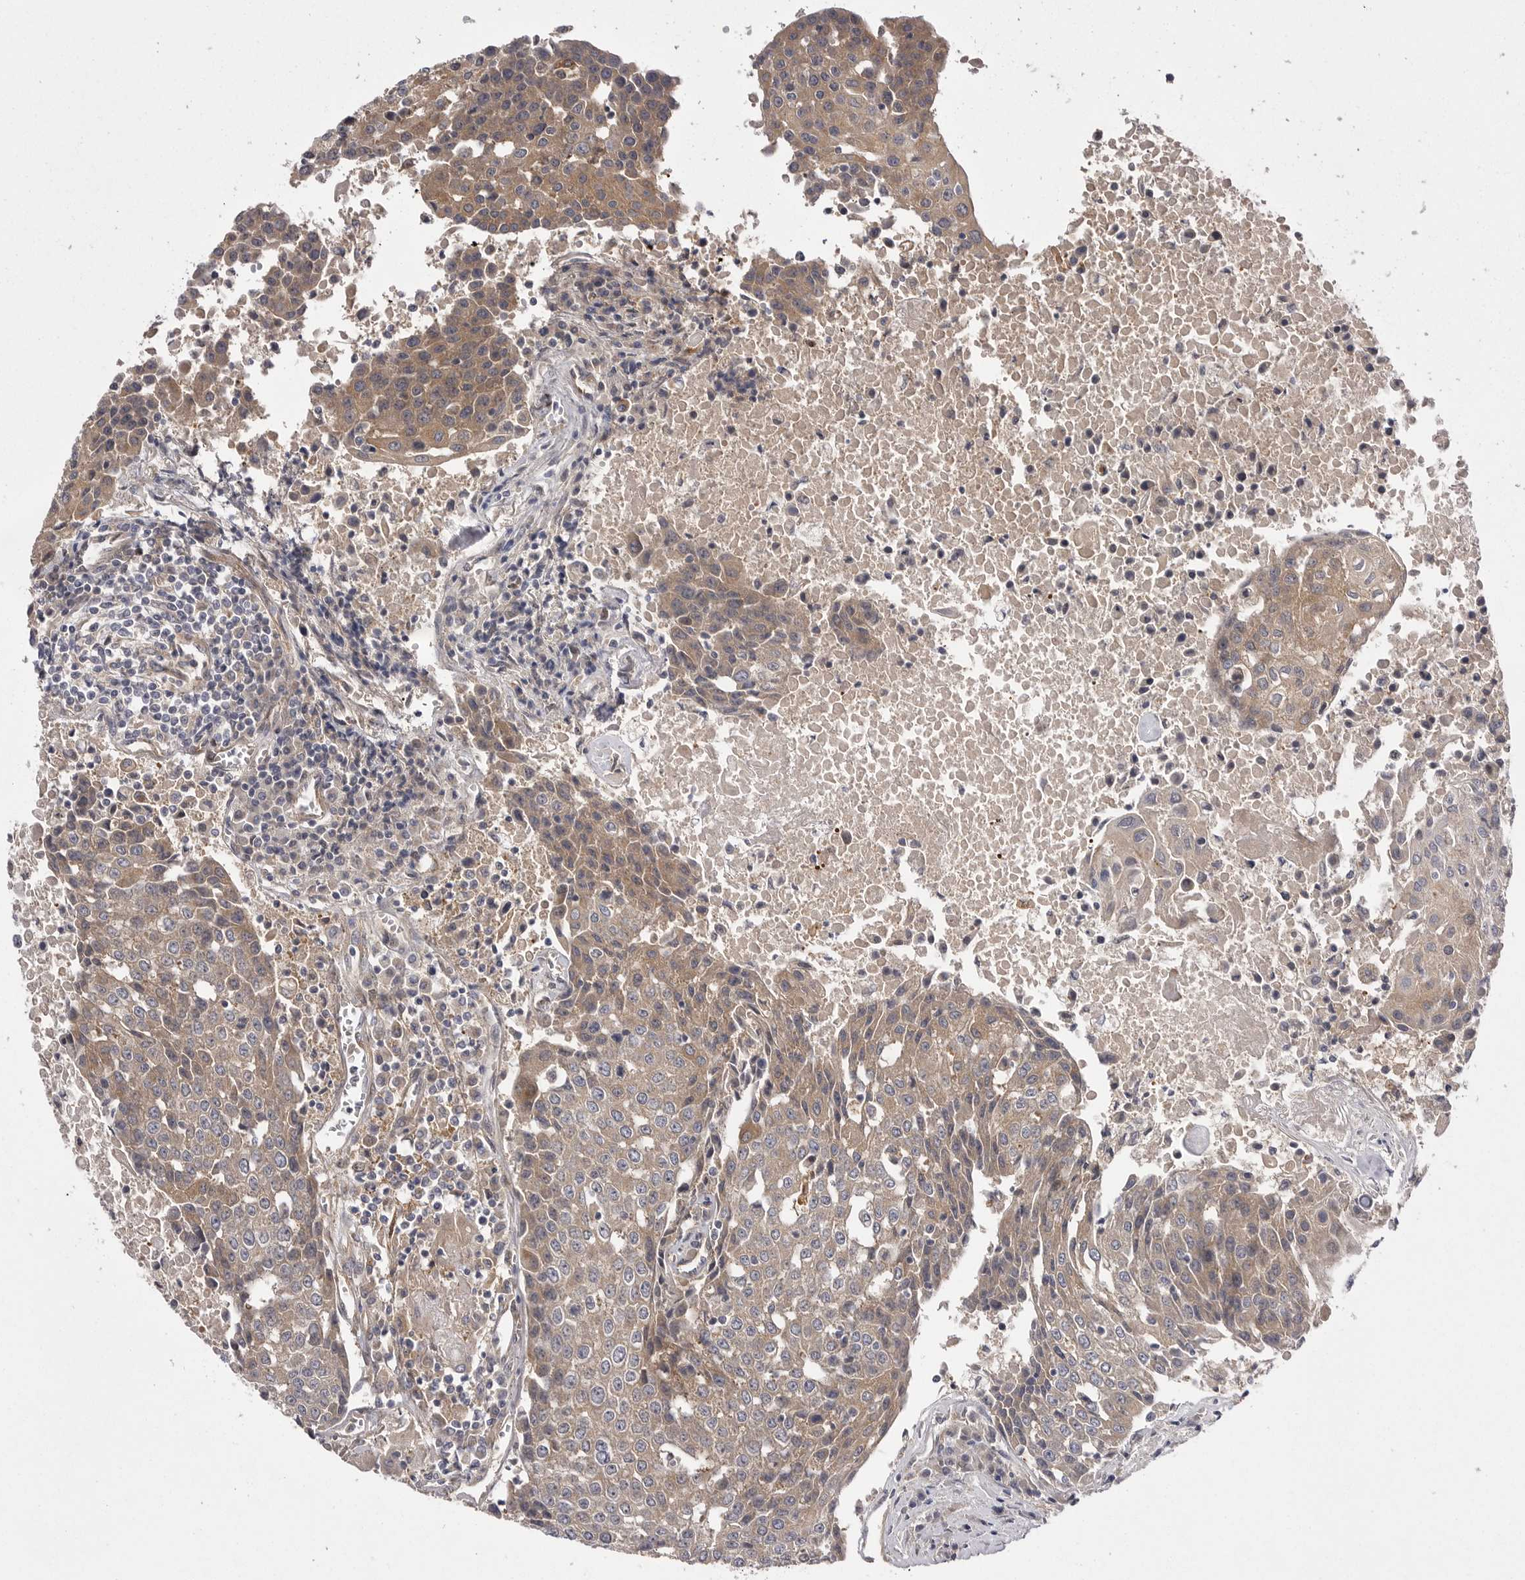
{"staining": {"intensity": "weak", "quantity": "25%-75%", "location": "cytoplasmic/membranous"}, "tissue": "urothelial cancer", "cell_type": "Tumor cells", "image_type": "cancer", "snomed": [{"axis": "morphology", "description": "Urothelial carcinoma, High grade"}, {"axis": "topography", "description": "Urinary bladder"}], "caption": "High-magnification brightfield microscopy of high-grade urothelial carcinoma stained with DAB (3,3'-diaminobenzidine) (brown) and counterstained with hematoxylin (blue). tumor cells exhibit weak cytoplasmic/membranous staining is appreciated in approximately25%-75% of cells.", "gene": "OSBPL9", "patient": {"sex": "female", "age": 85}}